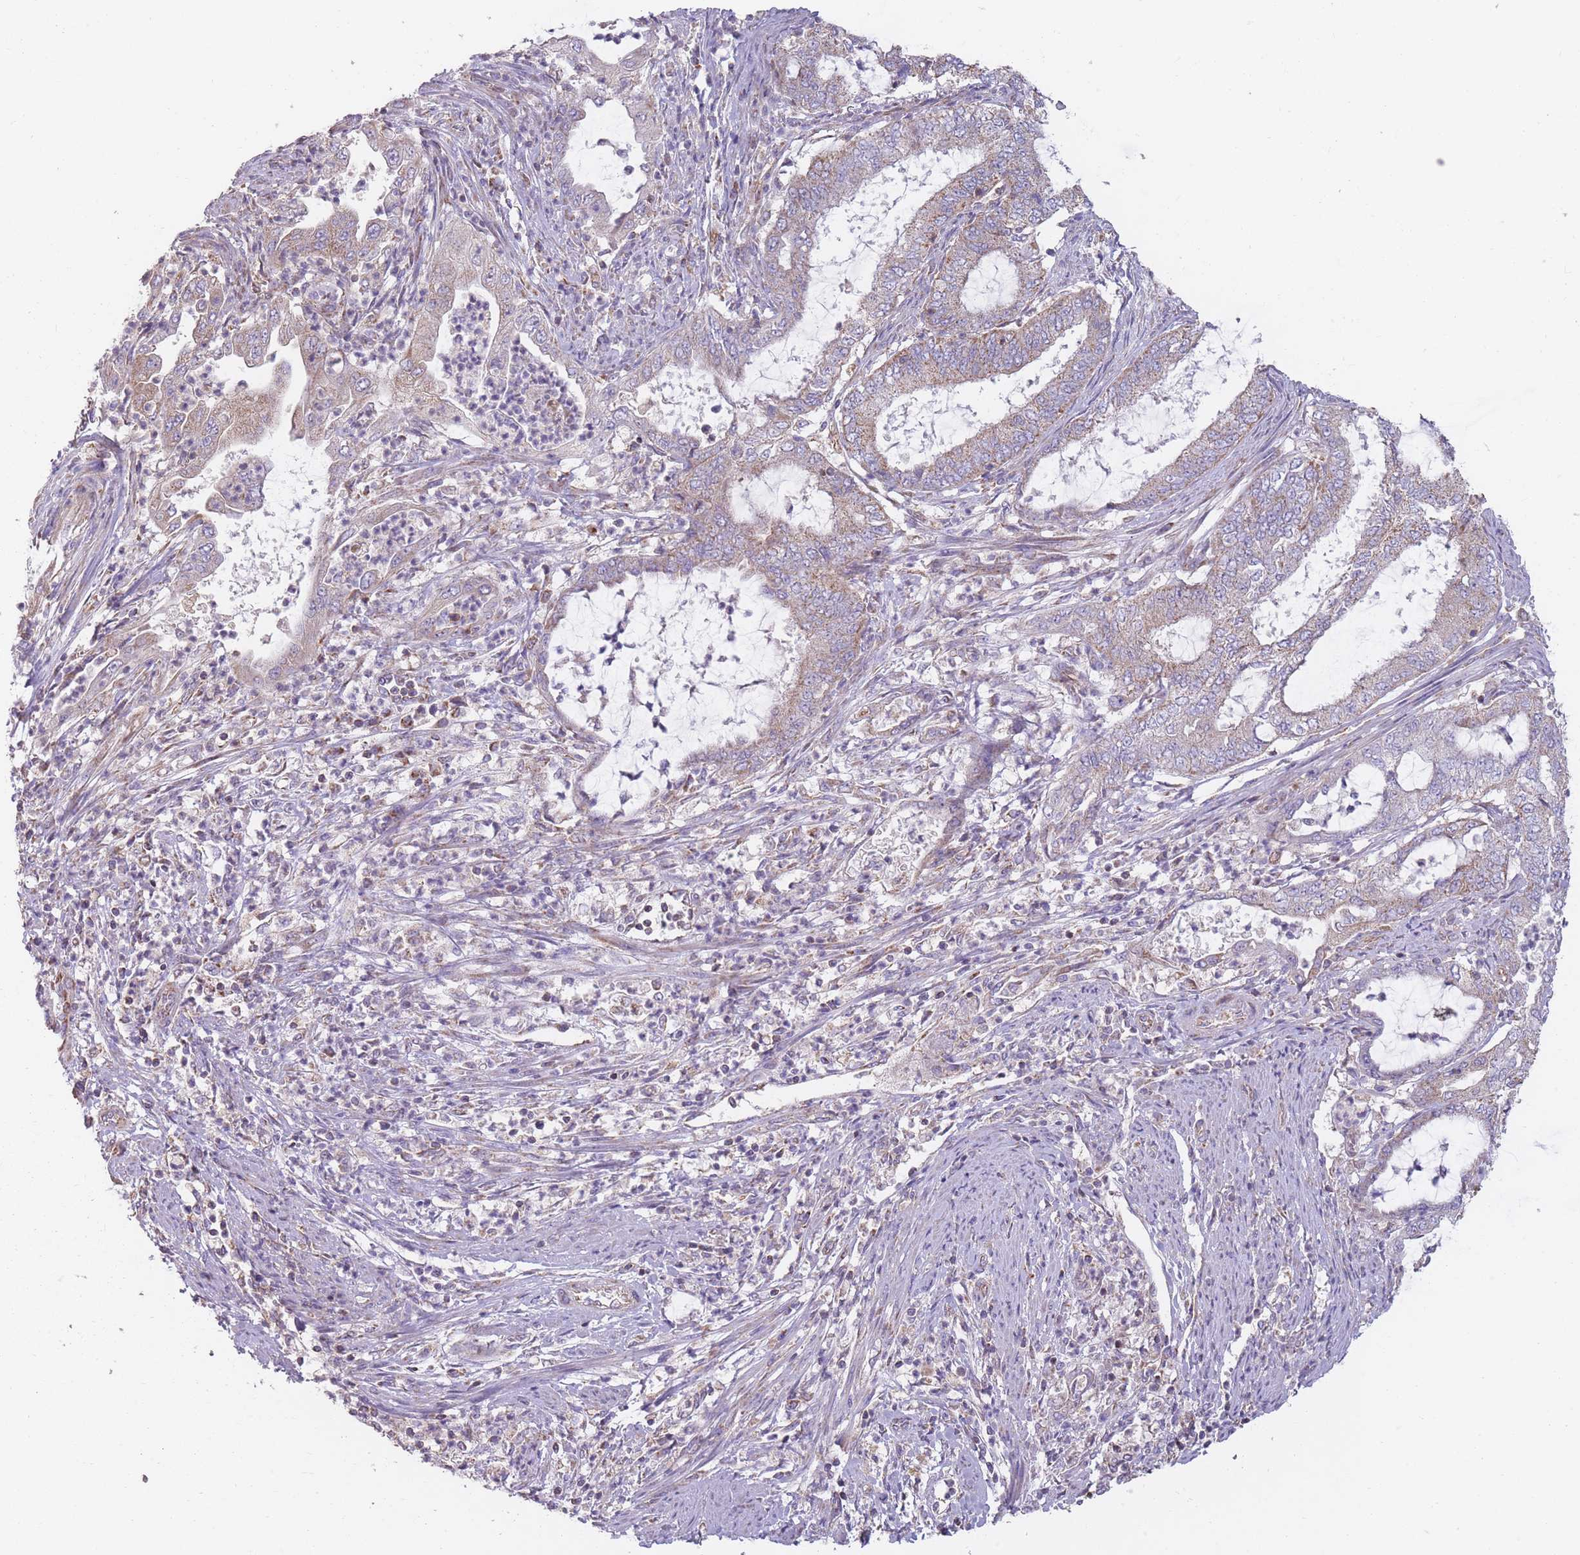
{"staining": {"intensity": "moderate", "quantity": "25%-75%", "location": "cytoplasmic/membranous"}, "tissue": "endometrial cancer", "cell_type": "Tumor cells", "image_type": "cancer", "snomed": [{"axis": "morphology", "description": "Adenocarcinoma, NOS"}, {"axis": "topography", "description": "Endometrium"}], "caption": "IHC micrograph of endometrial adenocarcinoma stained for a protein (brown), which reveals medium levels of moderate cytoplasmic/membranous staining in about 25%-75% of tumor cells.", "gene": "NDUFA9", "patient": {"sex": "female", "age": 51}}